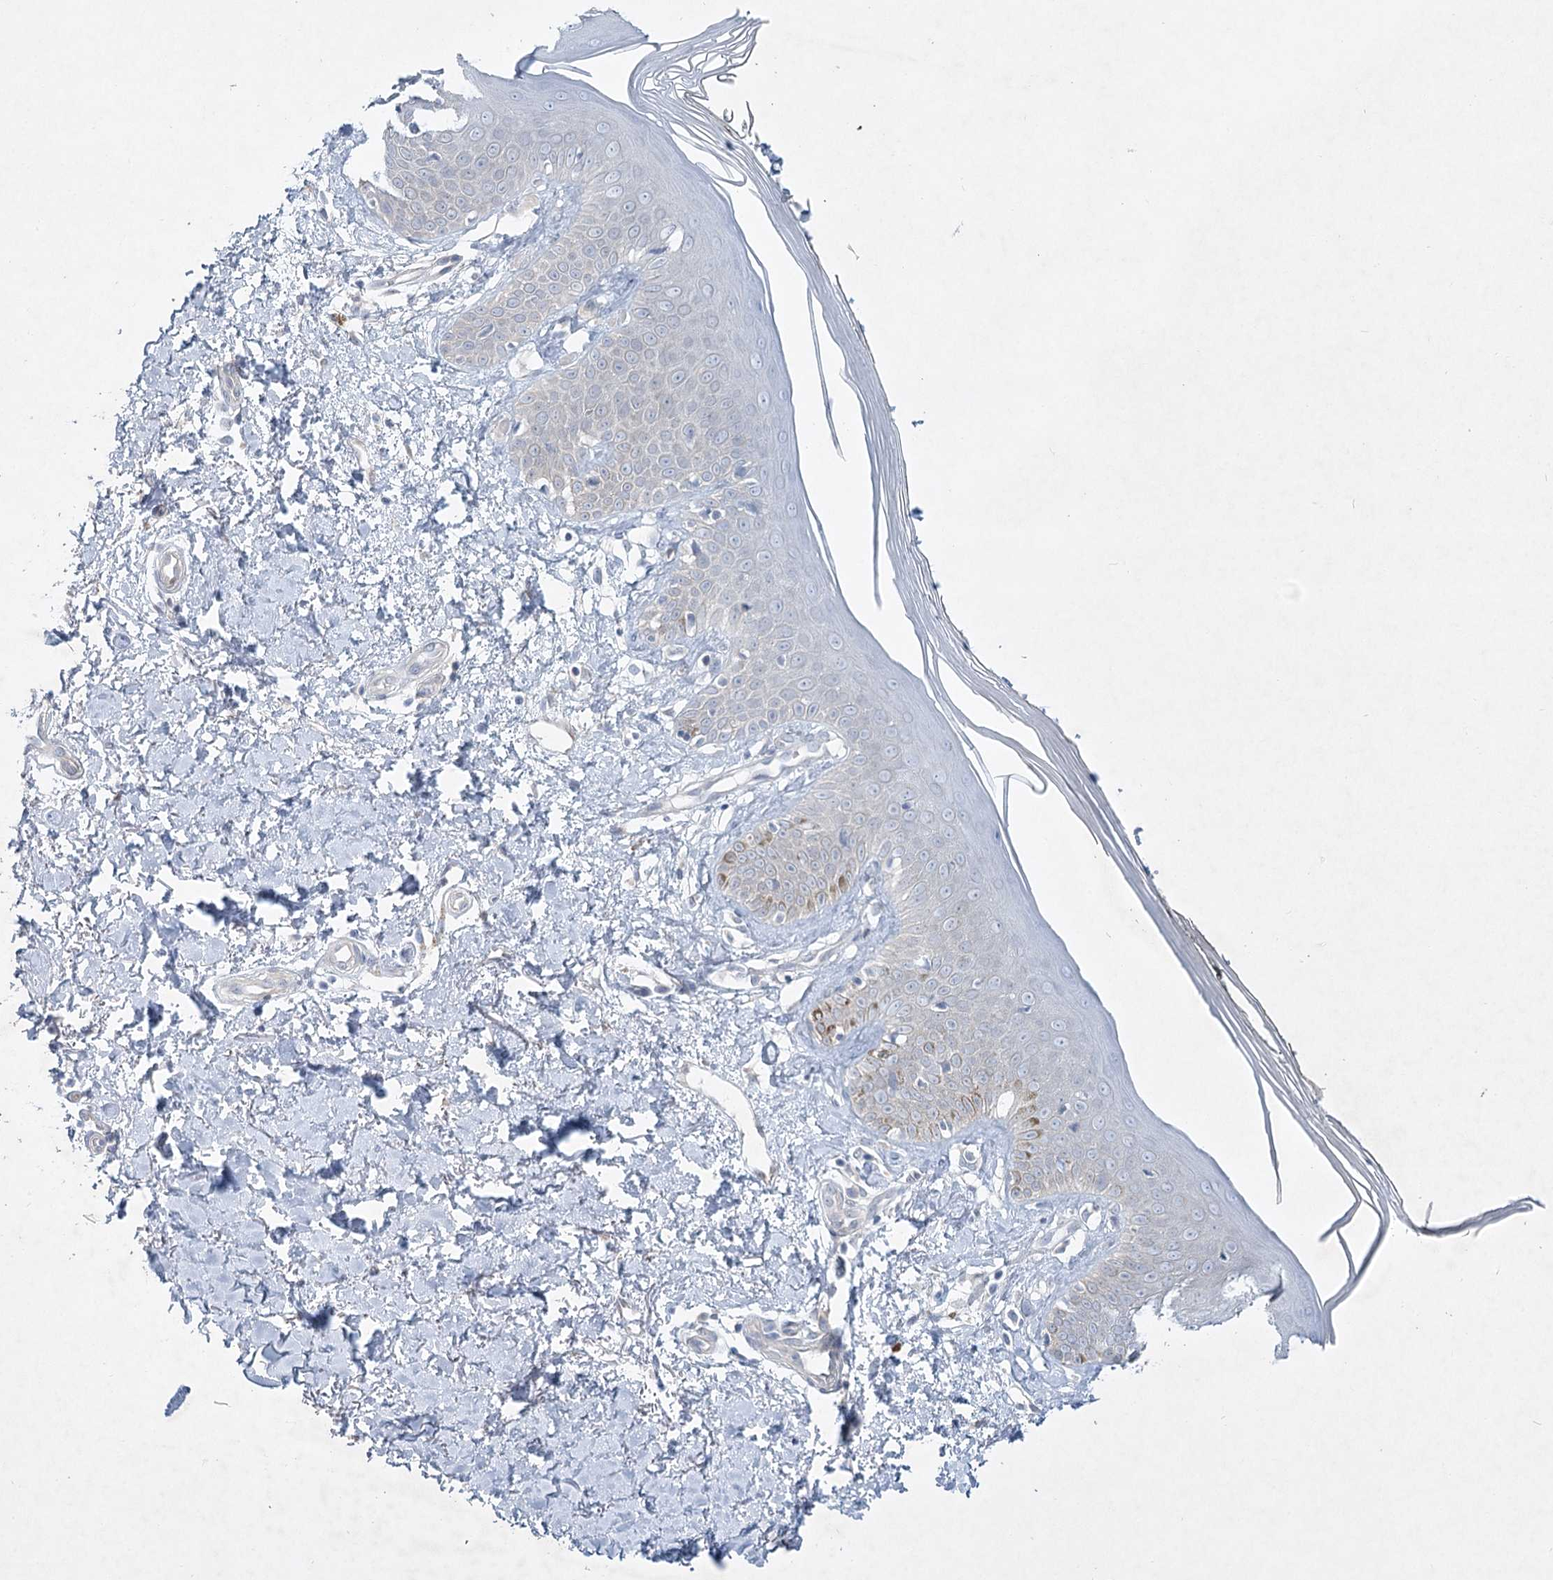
{"staining": {"intensity": "negative", "quantity": "none", "location": "none"}, "tissue": "skin", "cell_type": "Fibroblasts", "image_type": "normal", "snomed": [{"axis": "morphology", "description": "Normal tissue, NOS"}, {"axis": "topography", "description": "Skin"}], "caption": "DAB (3,3'-diaminobenzidine) immunohistochemical staining of normal human skin exhibits no significant positivity in fibroblasts. (Brightfield microscopy of DAB IHC at high magnification).", "gene": "AAMDC", "patient": {"sex": "female", "age": 64}}